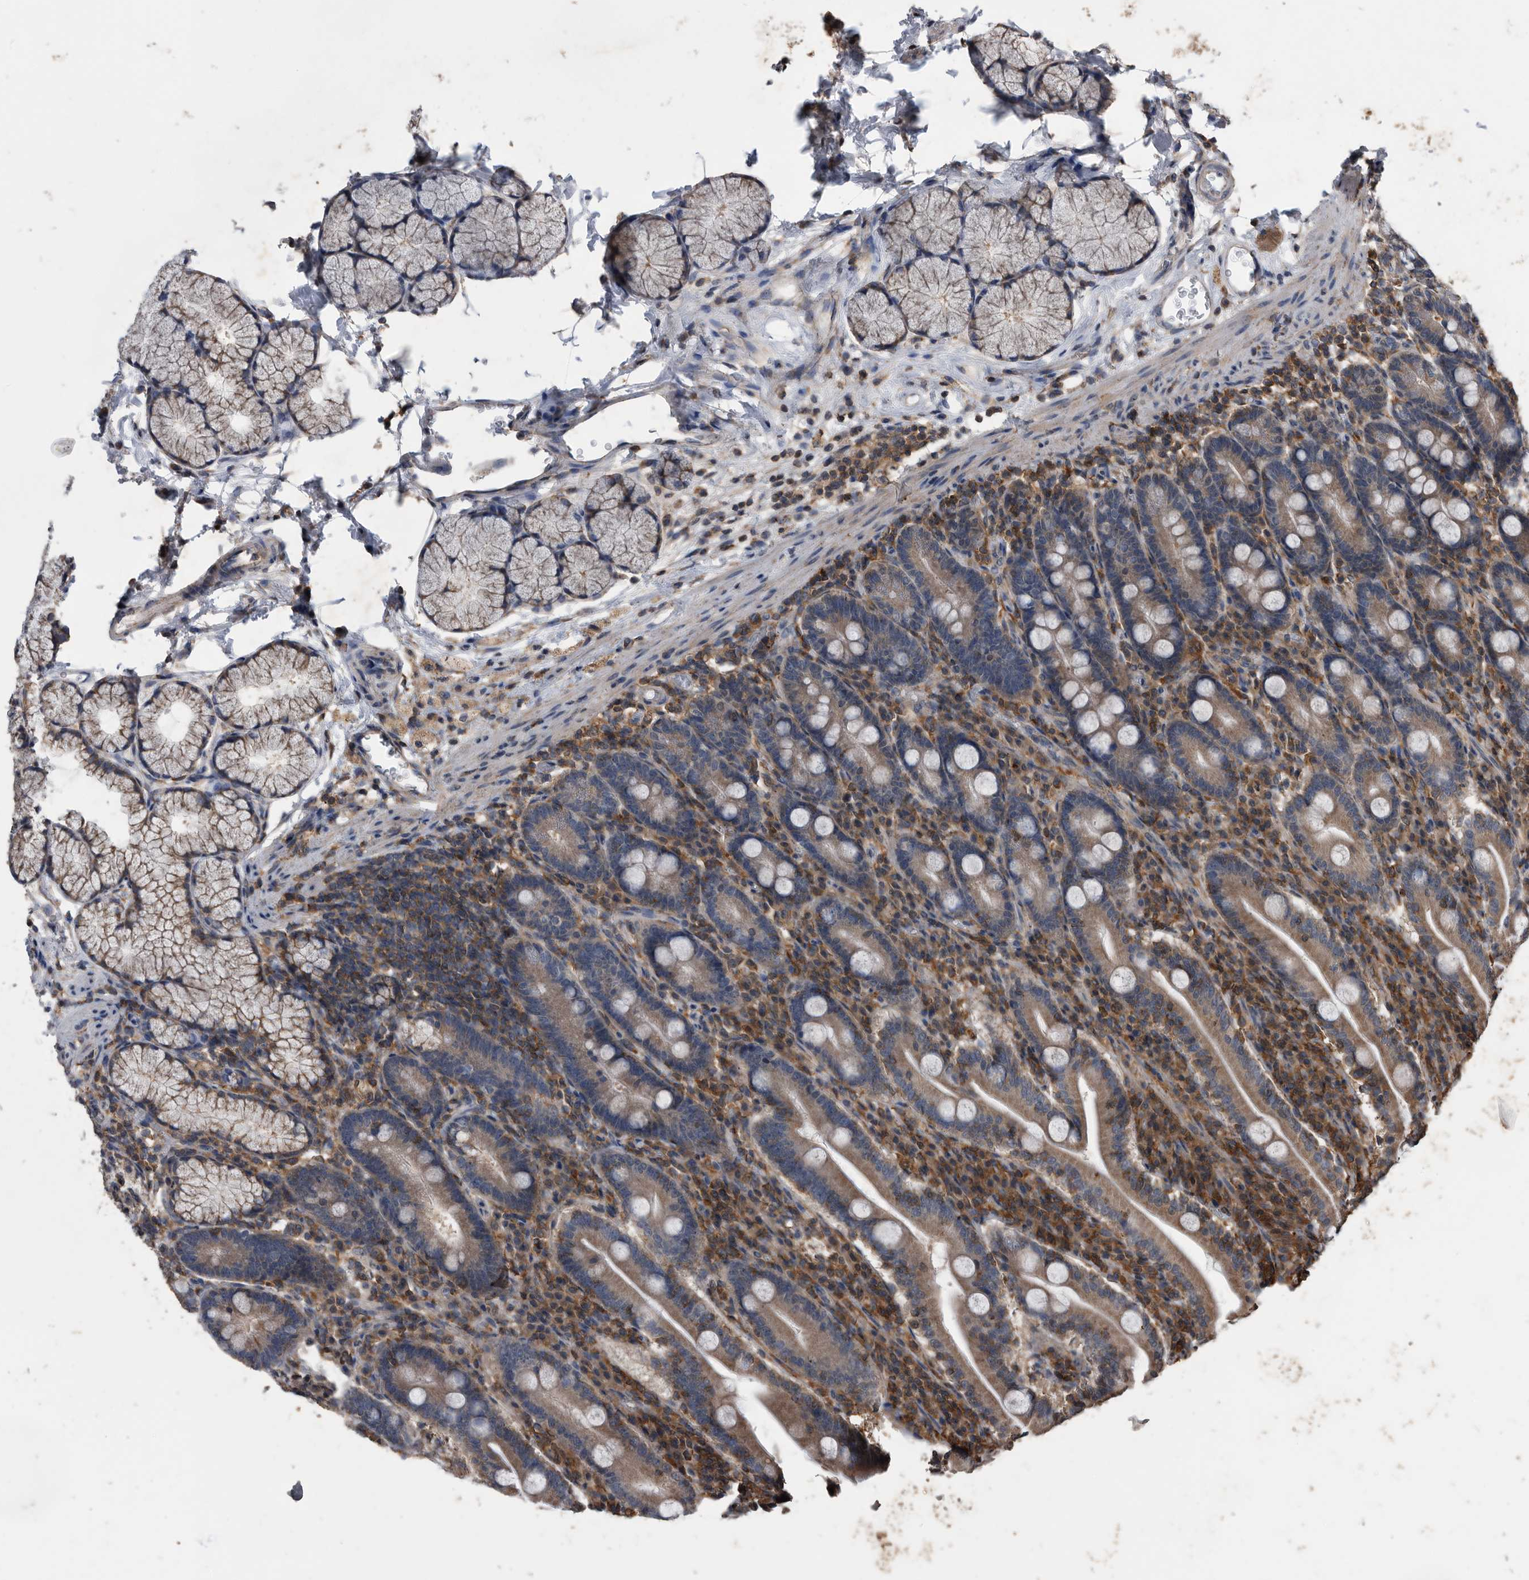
{"staining": {"intensity": "weak", "quantity": "25%-75%", "location": "cytoplasmic/membranous"}, "tissue": "duodenum", "cell_type": "Glandular cells", "image_type": "normal", "snomed": [{"axis": "morphology", "description": "Normal tissue, NOS"}, {"axis": "topography", "description": "Duodenum"}], "caption": "A brown stain highlights weak cytoplasmic/membranous expression of a protein in glandular cells of normal duodenum.", "gene": "NRBP1", "patient": {"sex": "male", "age": 35}}